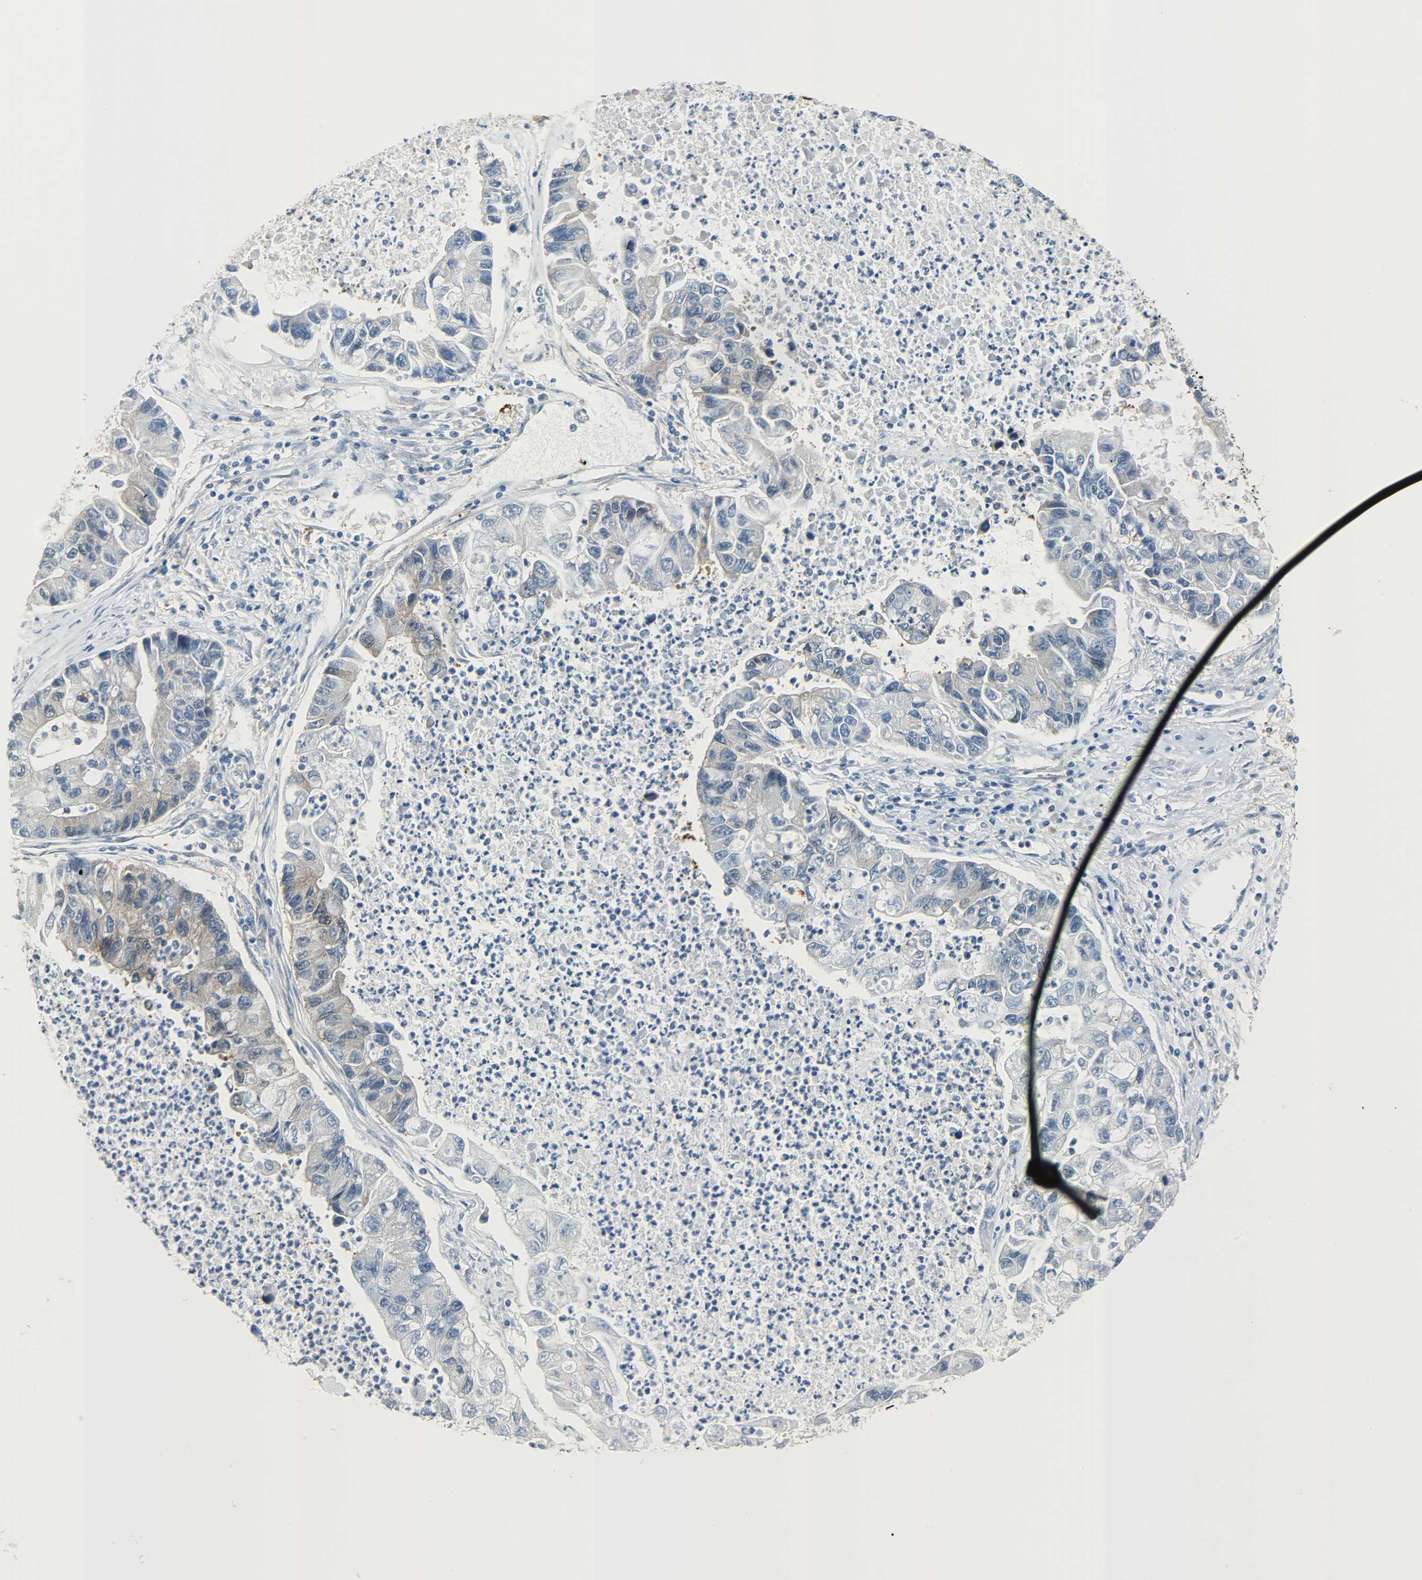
{"staining": {"intensity": "weak", "quantity": "<25%", "location": "cytoplasmic/membranous"}, "tissue": "lung cancer", "cell_type": "Tumor cells", "image_type": "cancer", "snomed": [{"axis": "morphology", "description": "Adenocarcinoma, NOS"}, {"axis": "topography", "description": "Lung"}], "caption": "Tumor cells are negative for protein expression in human lung cancer (adenocarcinoma).", "gene": "EIF4EBP1", "patient": {"sex": "female", "age": 51}}